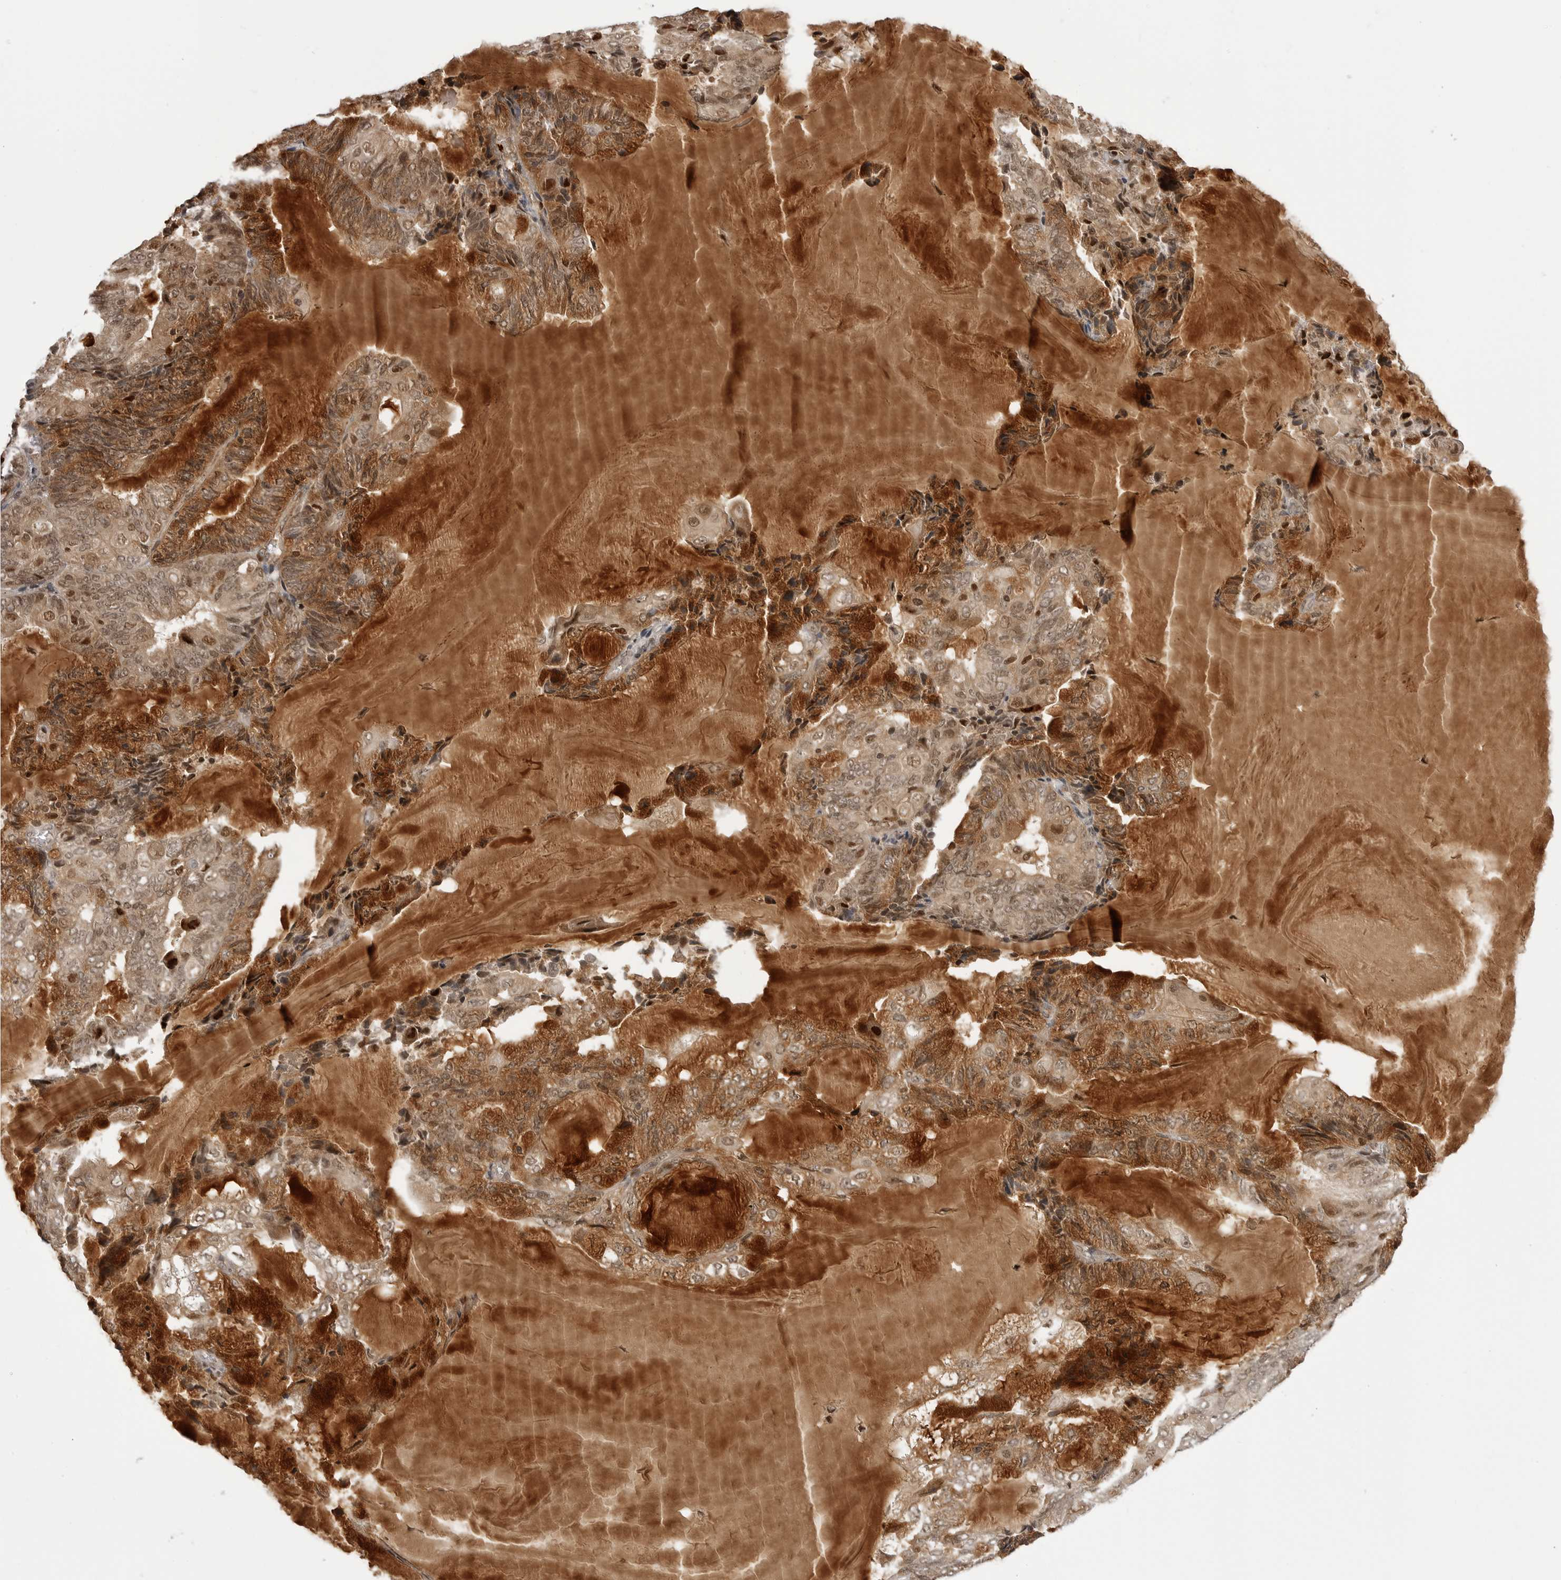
{"staining": {"intensity": "moderate", "quantity": ">75%", "location": "cytoplasmic/membranous,nuclear"}, "tissue": "endometrial cancer", "cell_type": "Tumor cells", "image_type": "cancer", "snomed": [{"axis": "morphology", "description": "Adenocarcinoma, NOS"}, {"axis": "topography", "description": "Endometrium"}], "caption": "A medium amount of moderate cytoplasmic/membranous and nuclear expression is present in approximately >75% of tumor cells in endometrial adenocarcinoma tissue.", "gene": "PTK2B", "patient": {"sex": "female", "age": 81}}